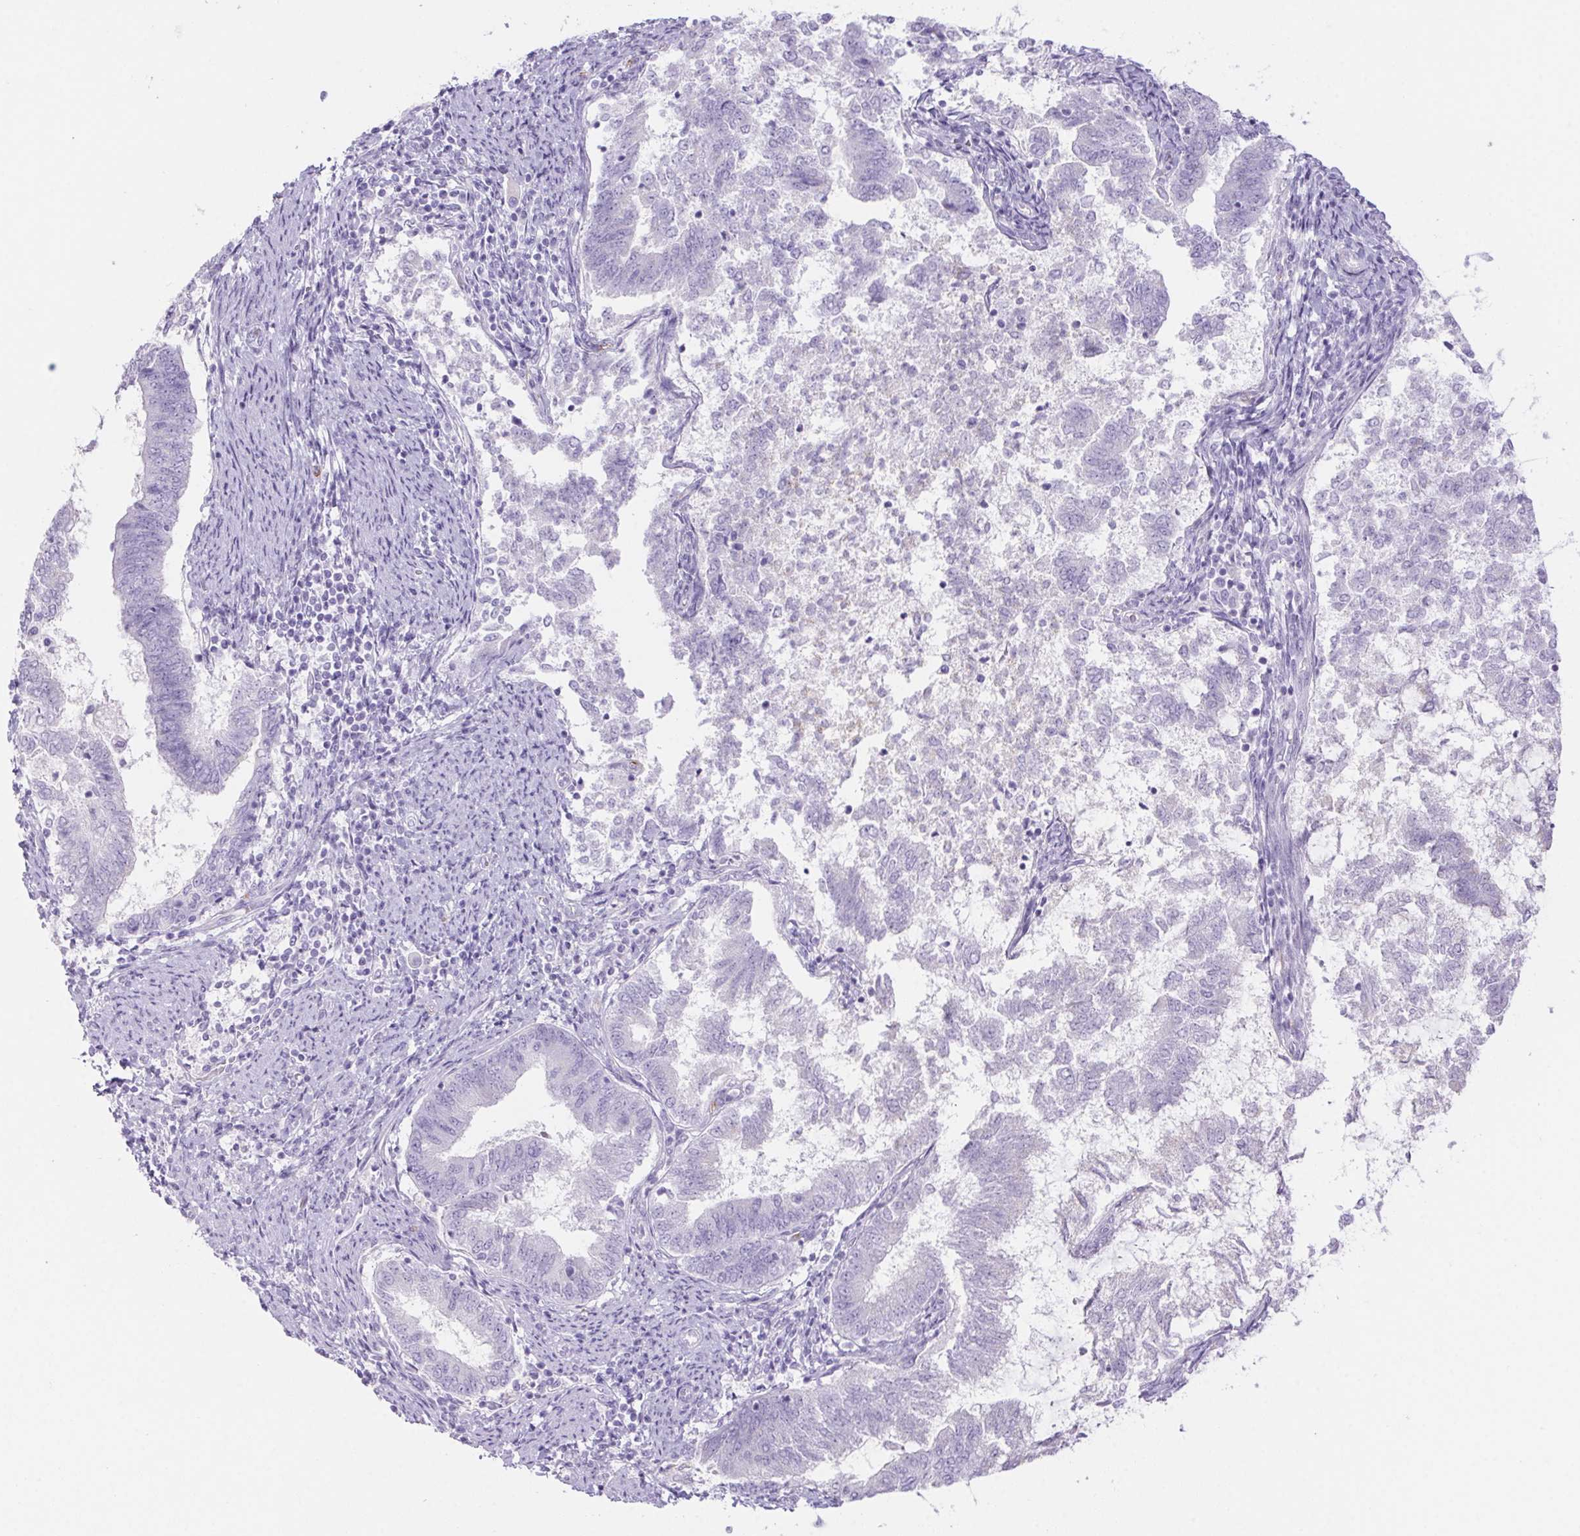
{"staining": {"intensity": "negative", "quantity": "none", "location": "none"}, "tissue": "endometrial cancer", "cell_type": "Tumor cells", "image_type": "cancer", "snomed": [{"axis": "morphology", "description": "Adenocarcinoma, NOS"}, {"axis": "topography", "description": "Endometrium"}], "caption": "High magnification brightfield microscopy of endometrial cancer (adenocarcinoma) stained with DAB (3,3'-diaminobenzidine) (brown) and counterstained with hematoxylin (blue): tumor cells show no significant positivity.", "gene": "ERP27", "patient": {"sex": "female", "age": 65}}